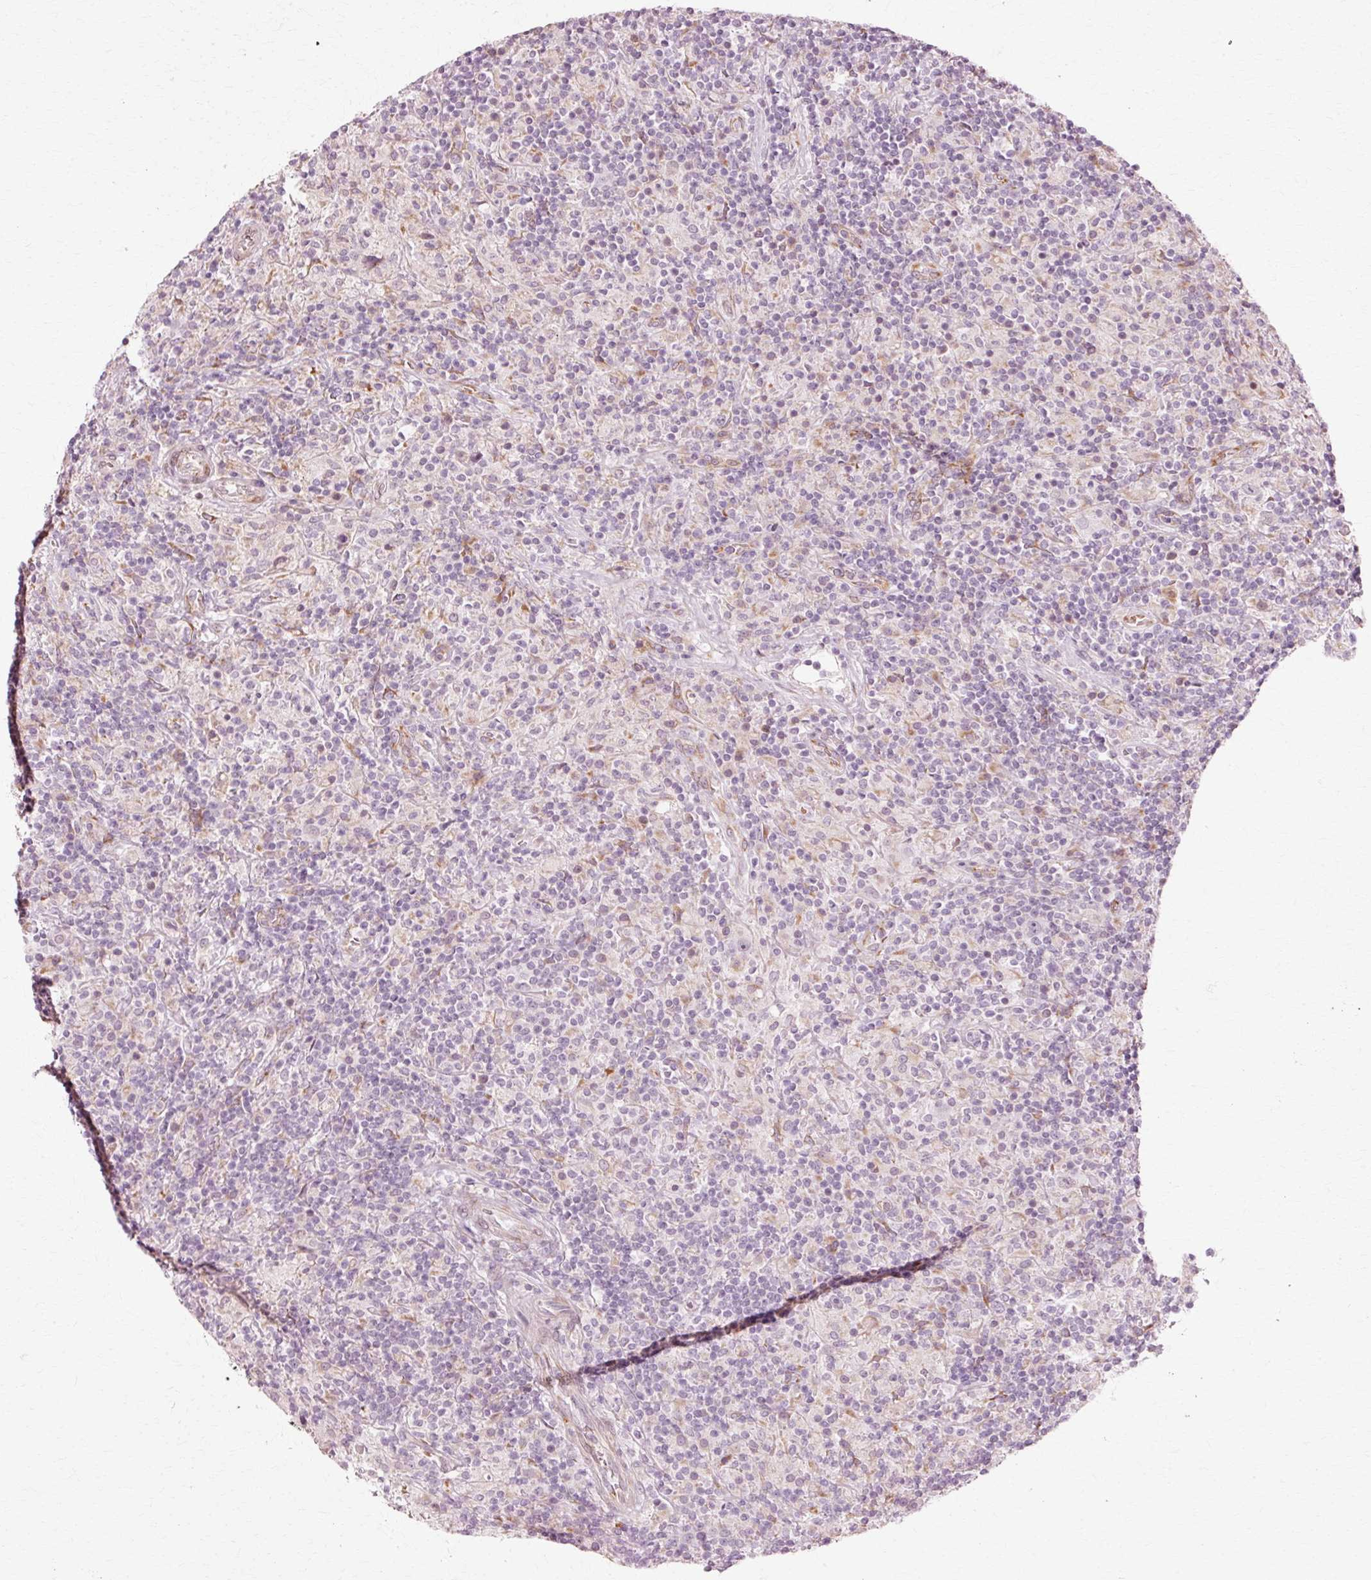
{"staining": {"intensity": "negative", "quantity": "none", "location": "none"}, "tissue": "lymphoma", "cell_type": "Tumor cells", "image_type": "cancer", "snomed": [{"axis": "morphology", "description": "Hodgkin's disease, NOS"}, {"axis": "topography", "description": "Lymph node"}], "caption": "Tumor cells show no significant protein expression in lymphoma. Brightfield microscopy of immunohistochemistry stained with DAB (brown) and hematoxylin (blue), captured at high magnification.", "gene": "RGPD5", "patient": {"sex": "male", "age": 70}}